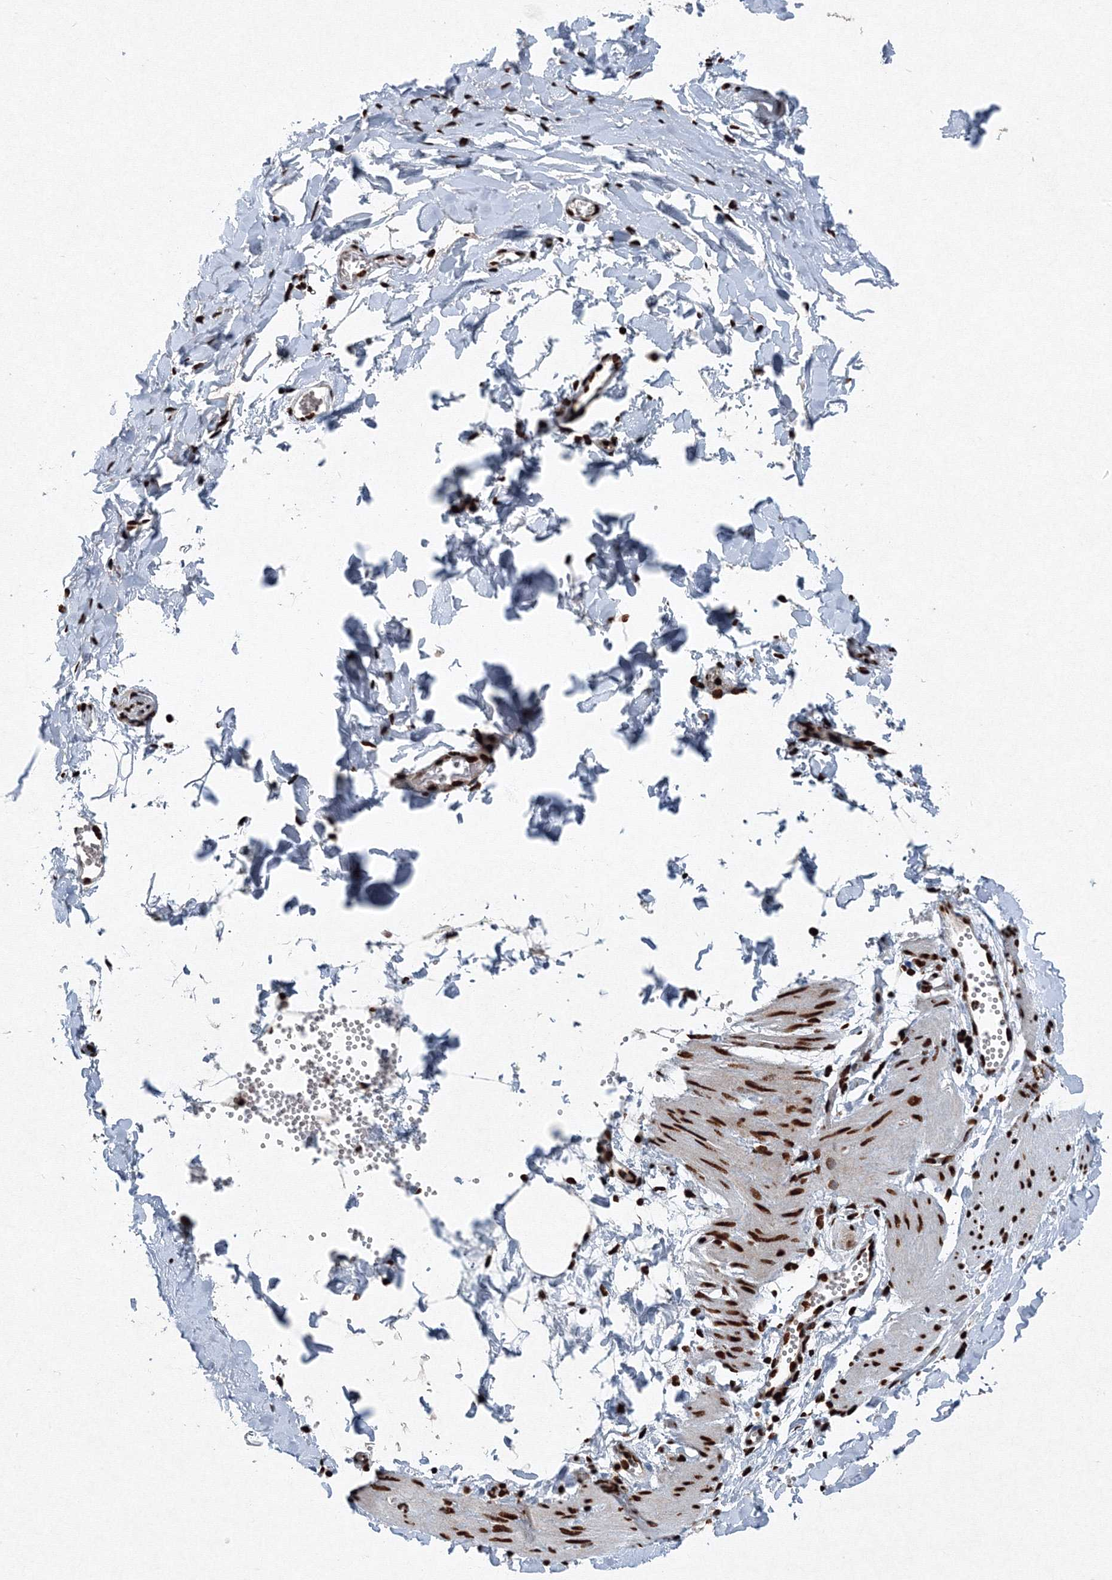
{"staining": {"intensity": "strong", "quantity": ">75%", "location": "nuclear"}, "tissue": "adipose tissue", "cell_type": "Adipocytes", "image_type": "normal", "snomed": [{"axis": "morphology", "description": "Normal tissue, NOS"}, {"axis": "topography", "description": "Gallbladder"}, {"axis": "topography", "description": "Peripheral nerve tissue"}], "caption": "Adipocytes exhibit high levels of strong nuclear positivity in approximately >75% of cells in benign adipose tissue.", "gene": "SNRPC", "patient": {"sex": "male", "age": 38}}